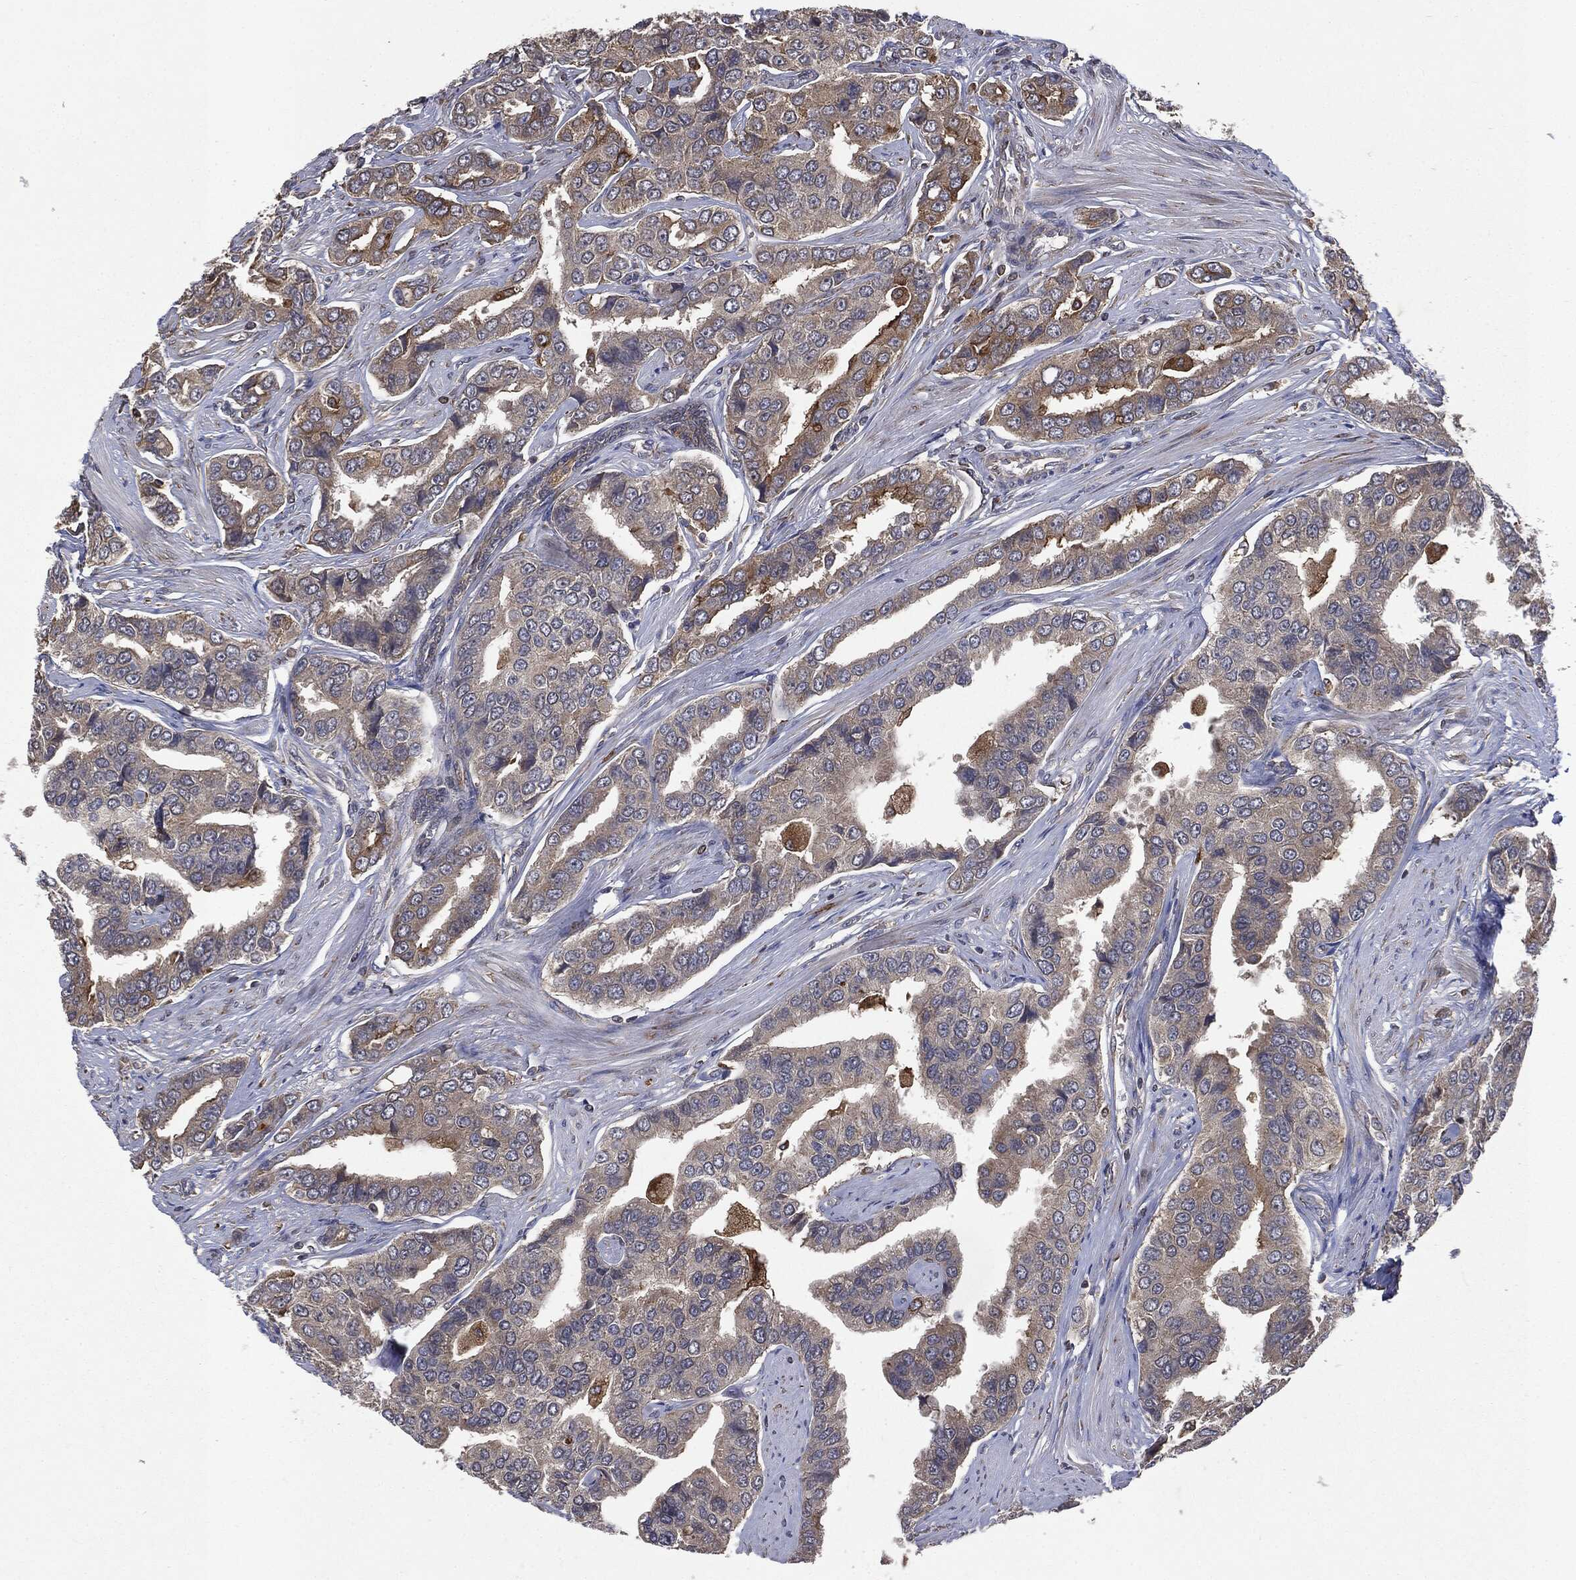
{"staining": {"intensity": "moderate", "quantity": "<25%", "location": "cytoplasmic/membranous"}, "tissue": "prostate cancer", "cell_type": "Tumor cells", "image_type": "cancer", "snomed": [{"axis": "morphology", "description": "Adenocarcinoma, NOS"}, {"axis": "topography", "description": "Prostate and seminal vesicle, NOS"}, {"axis": "topography", "description": "Prostate"}], "caption": "IHC of adenocarcinoma (prostate) reveals low levels of moderate cytoplasmic/membranous staining in approximately <25% of tumor cells.", "gene": "PLOD3", "patient": {"sex": "male", "age": 69}}